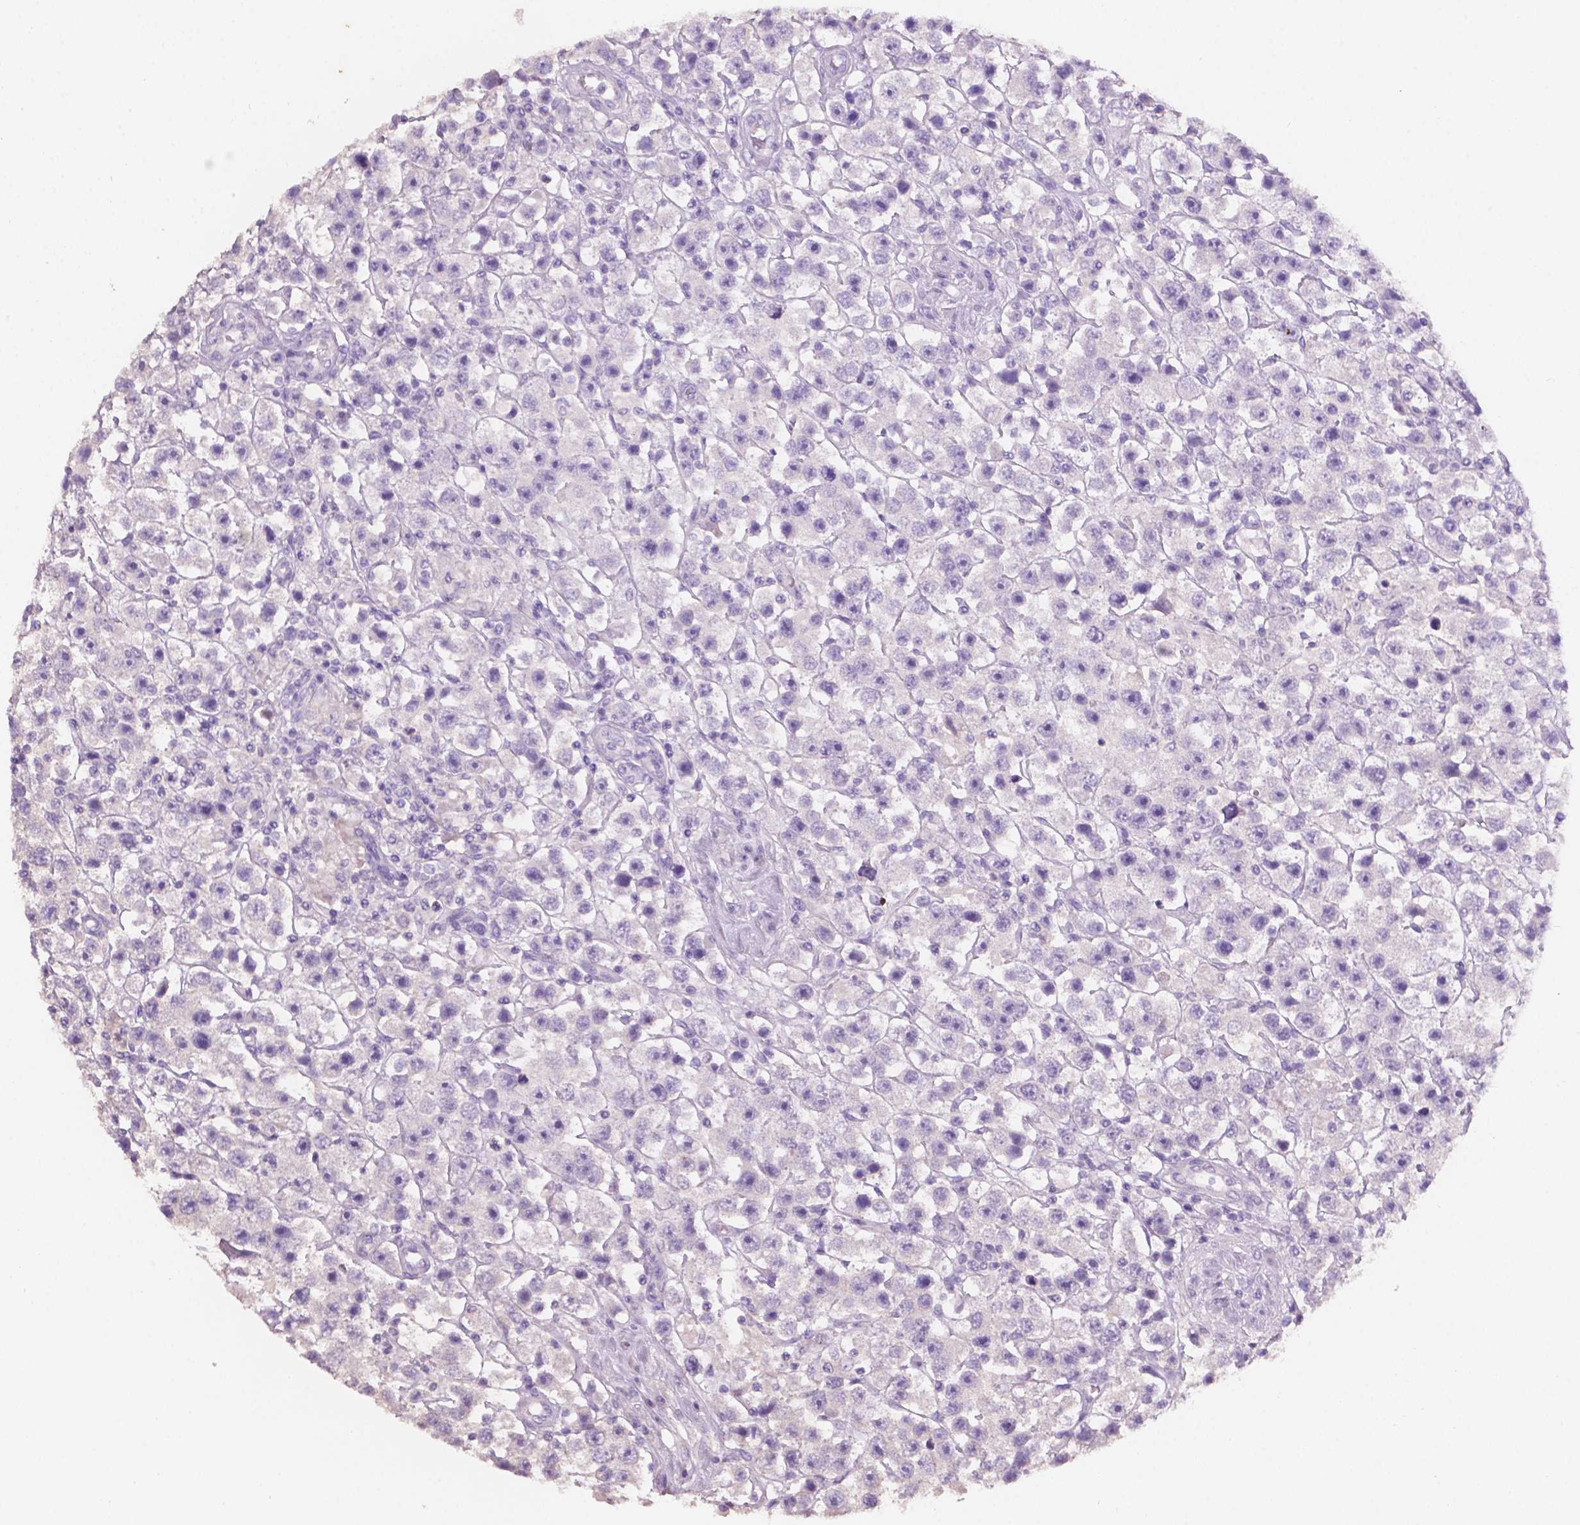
{"staining": {"intensity": "negative", "quantity": "none", "location": "none"}, "tissue": "testis cancer", "cell_type": "Tumor cells", "image_type": "cancer", "snomed": [{"axis": "morphology", "description": "Seminoma, NOS"}, {"axis": "topography", "description": "Testis"}], "caption": "Tumor cells are negative for protein expression in human testis seminoma.", "gene": "SBSN", "patient": {"sex": "male", "age": 45}}